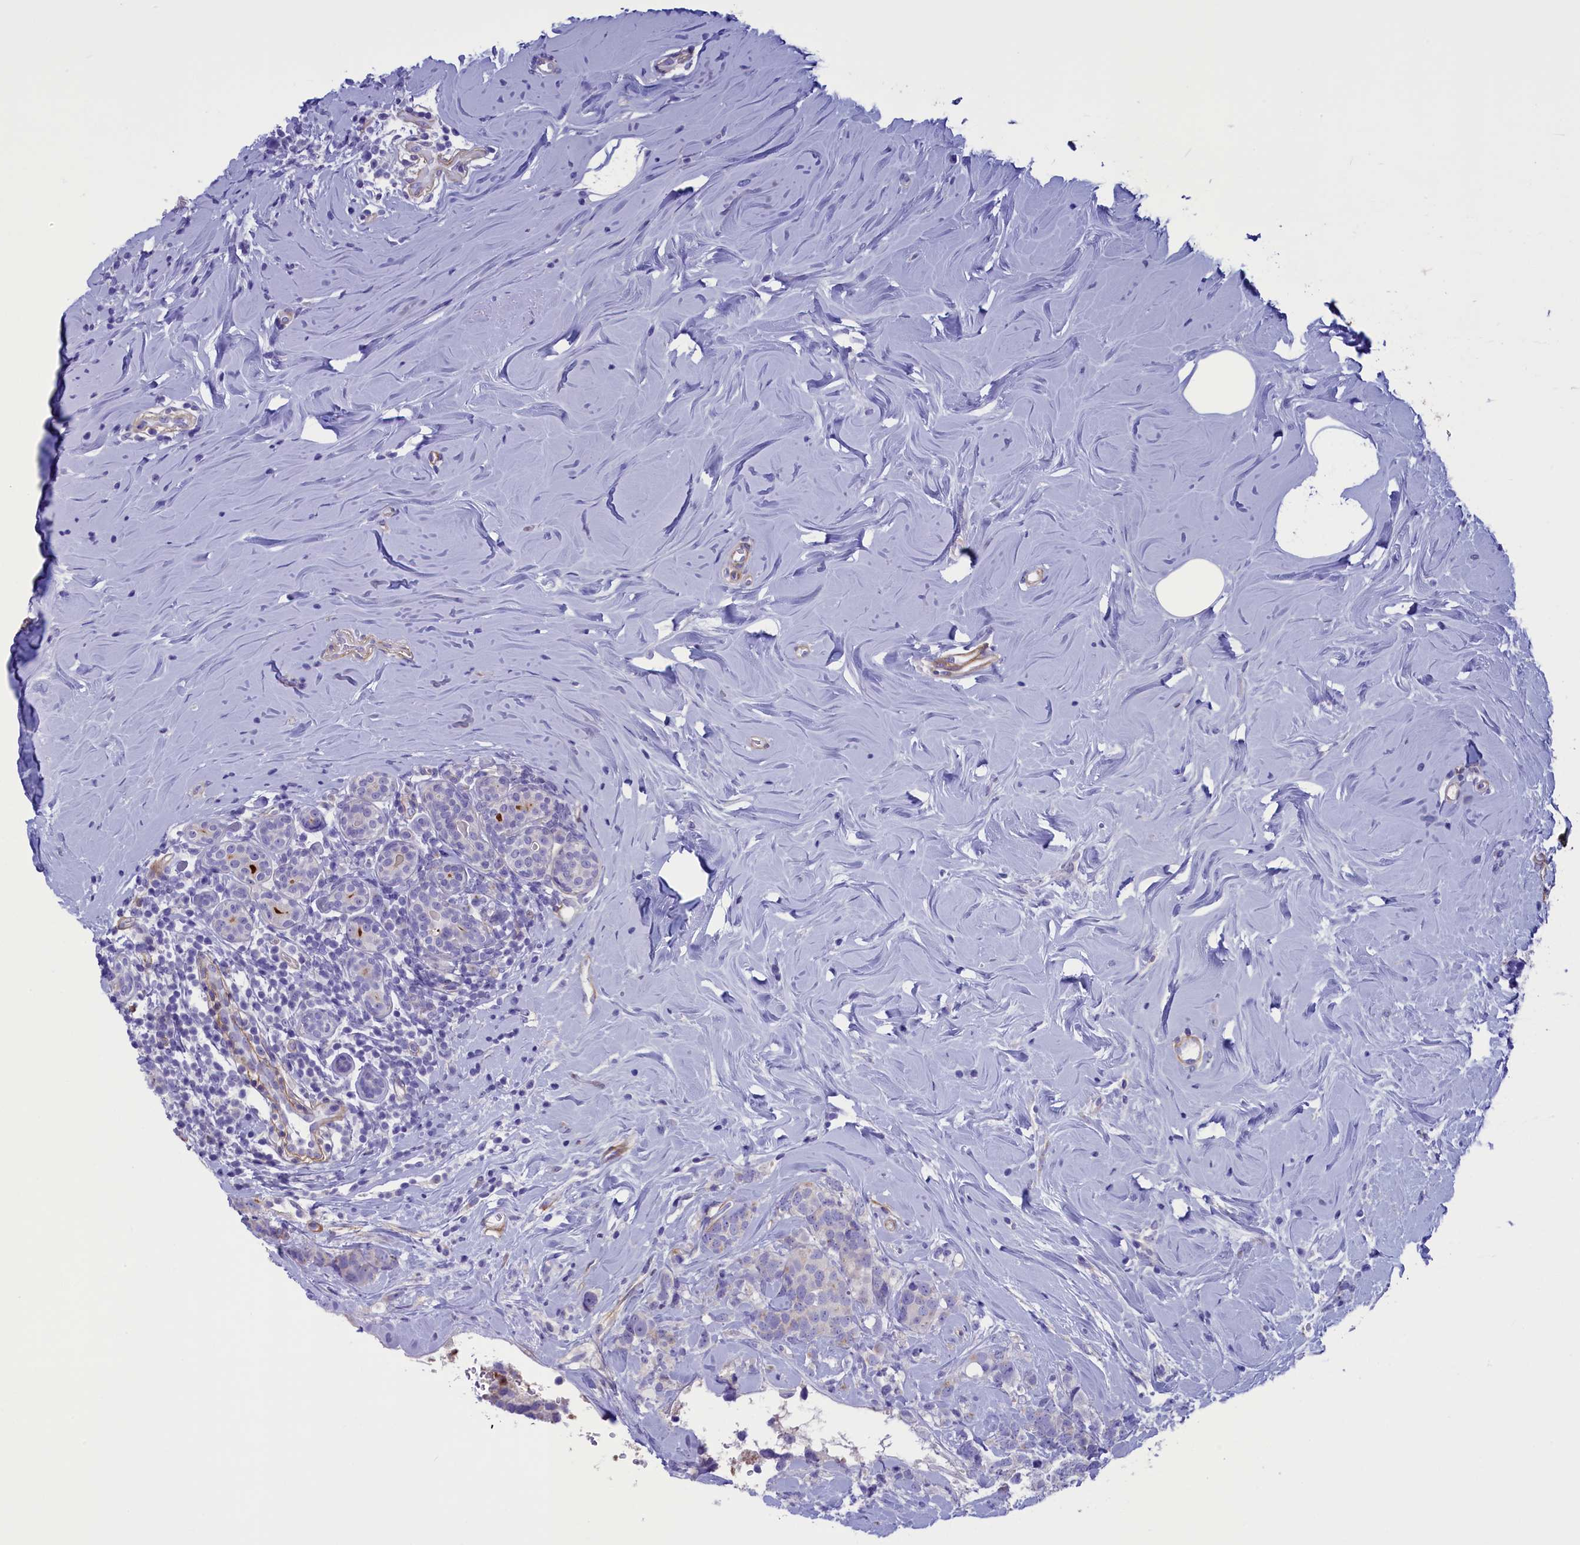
{"staining": {"intensity": "negative", "quantity": "none", "location": "none"}, "tissue": "breast cancer", "cell_type": "Tumor cells", "image_type": "cancer", "snomed": [{"axis": "morphology", "description": "Lobular carcinoma"}, {"axis": "topography", "description": "Breast"}], "caption": "A photomicrograph of human breast cancer is negative for staining in tumor cells.", "gene": "LOXL1", "patient": {"sex": "female", "age": 59}}